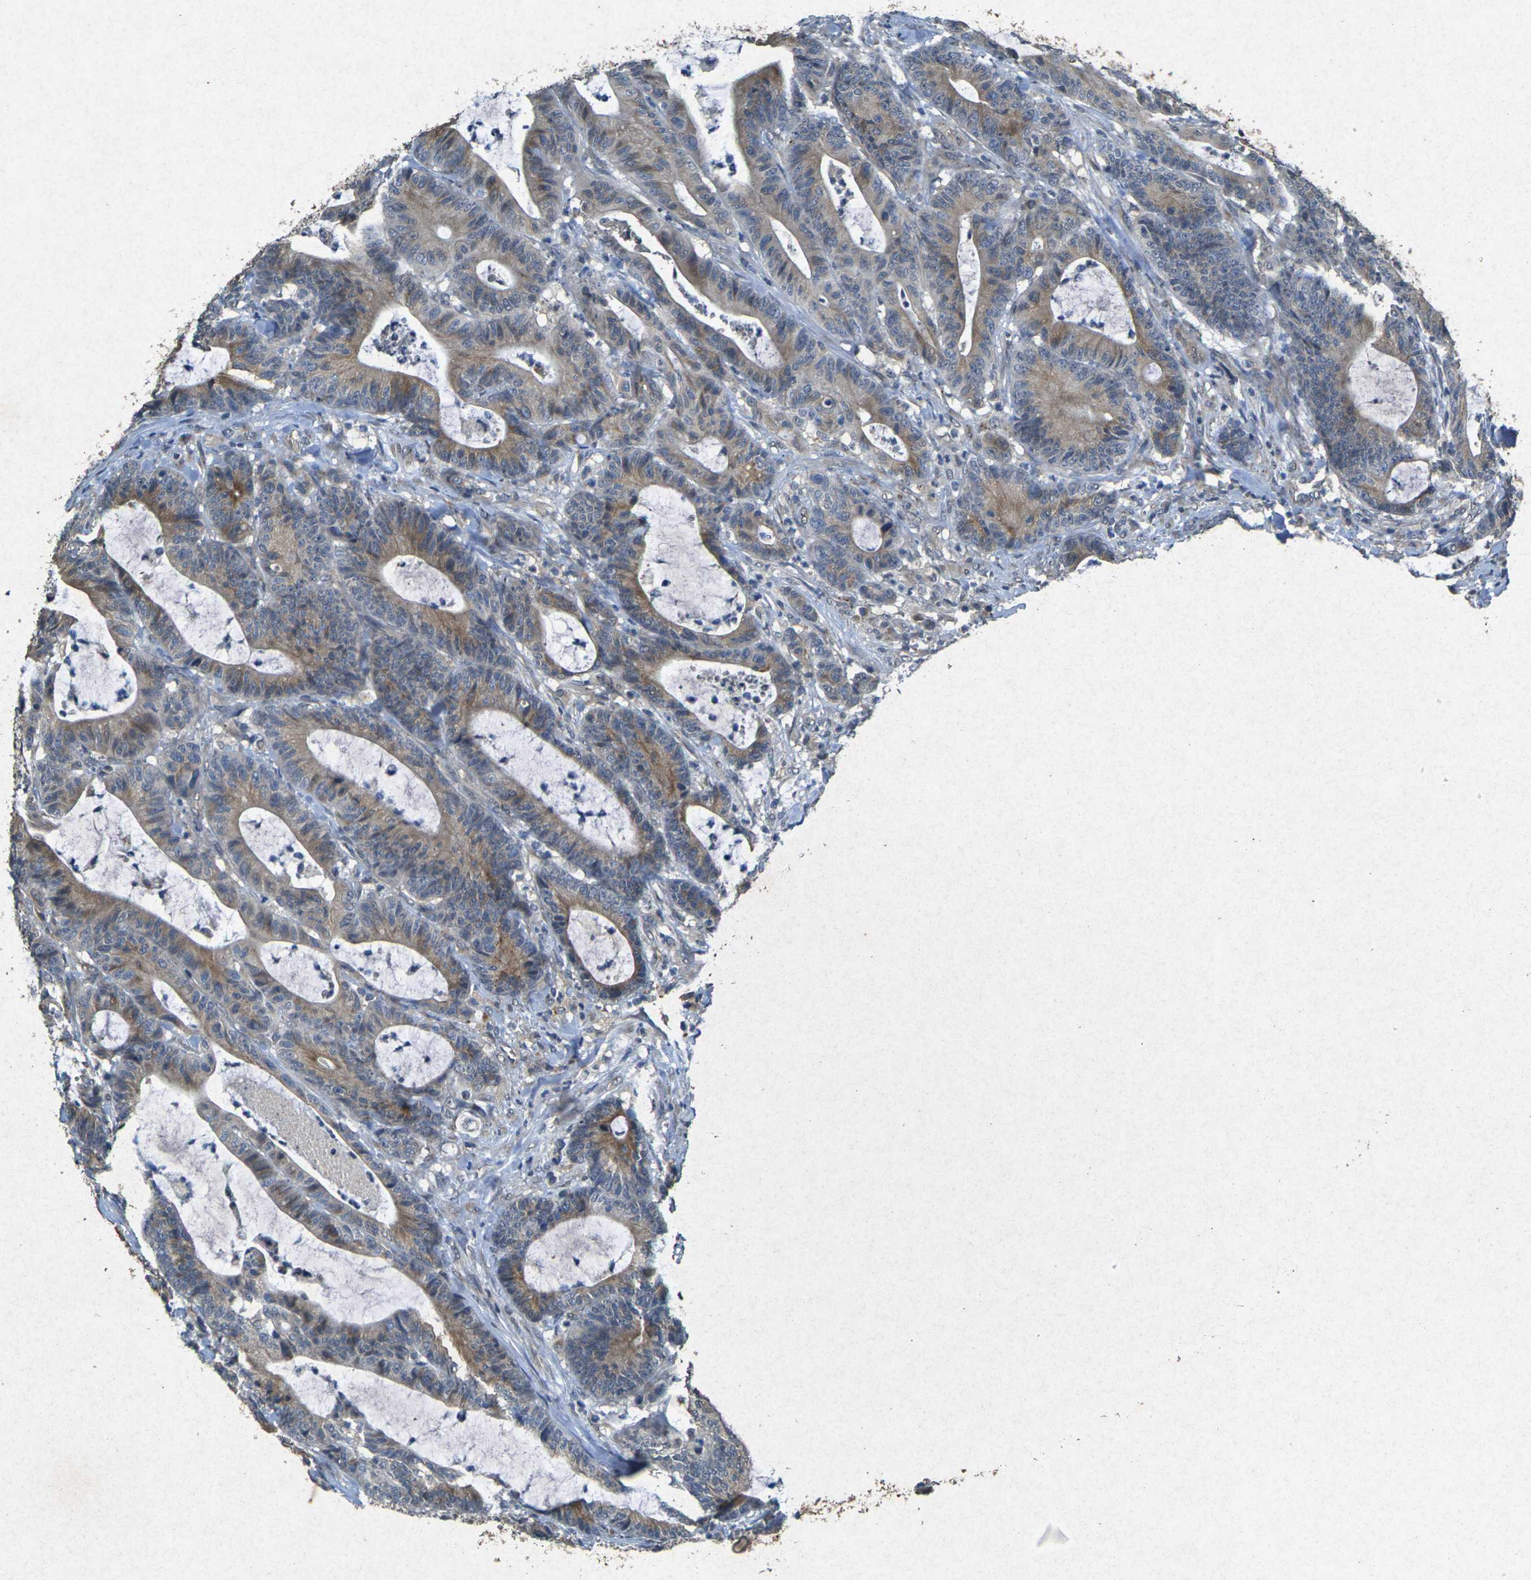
{"staining": {"intensity": "moderate", "quantity": ">75%", "location": "cytoplasmic/membranous"}, "tissue": "colorectal cancer", "cell_type": "Tumor cells", "image_type": "cancer", "snomed": [{"axis": "morphology", "description": "Adenocarcinoma, NOS"}, {"axis": "topography", "description": "Colon"}], "caption": "Immunohistochemical staining of human colorectal cancer (adenocarcinoma) exhibits medium levels of moderate cytoplasmic/membranous staining in about >75% of tumor cells. (Brightfield microscopy of DAB IHC at high magnification).", "gene": "RGMA", "patient": {"sex": "female", "age": 84}}